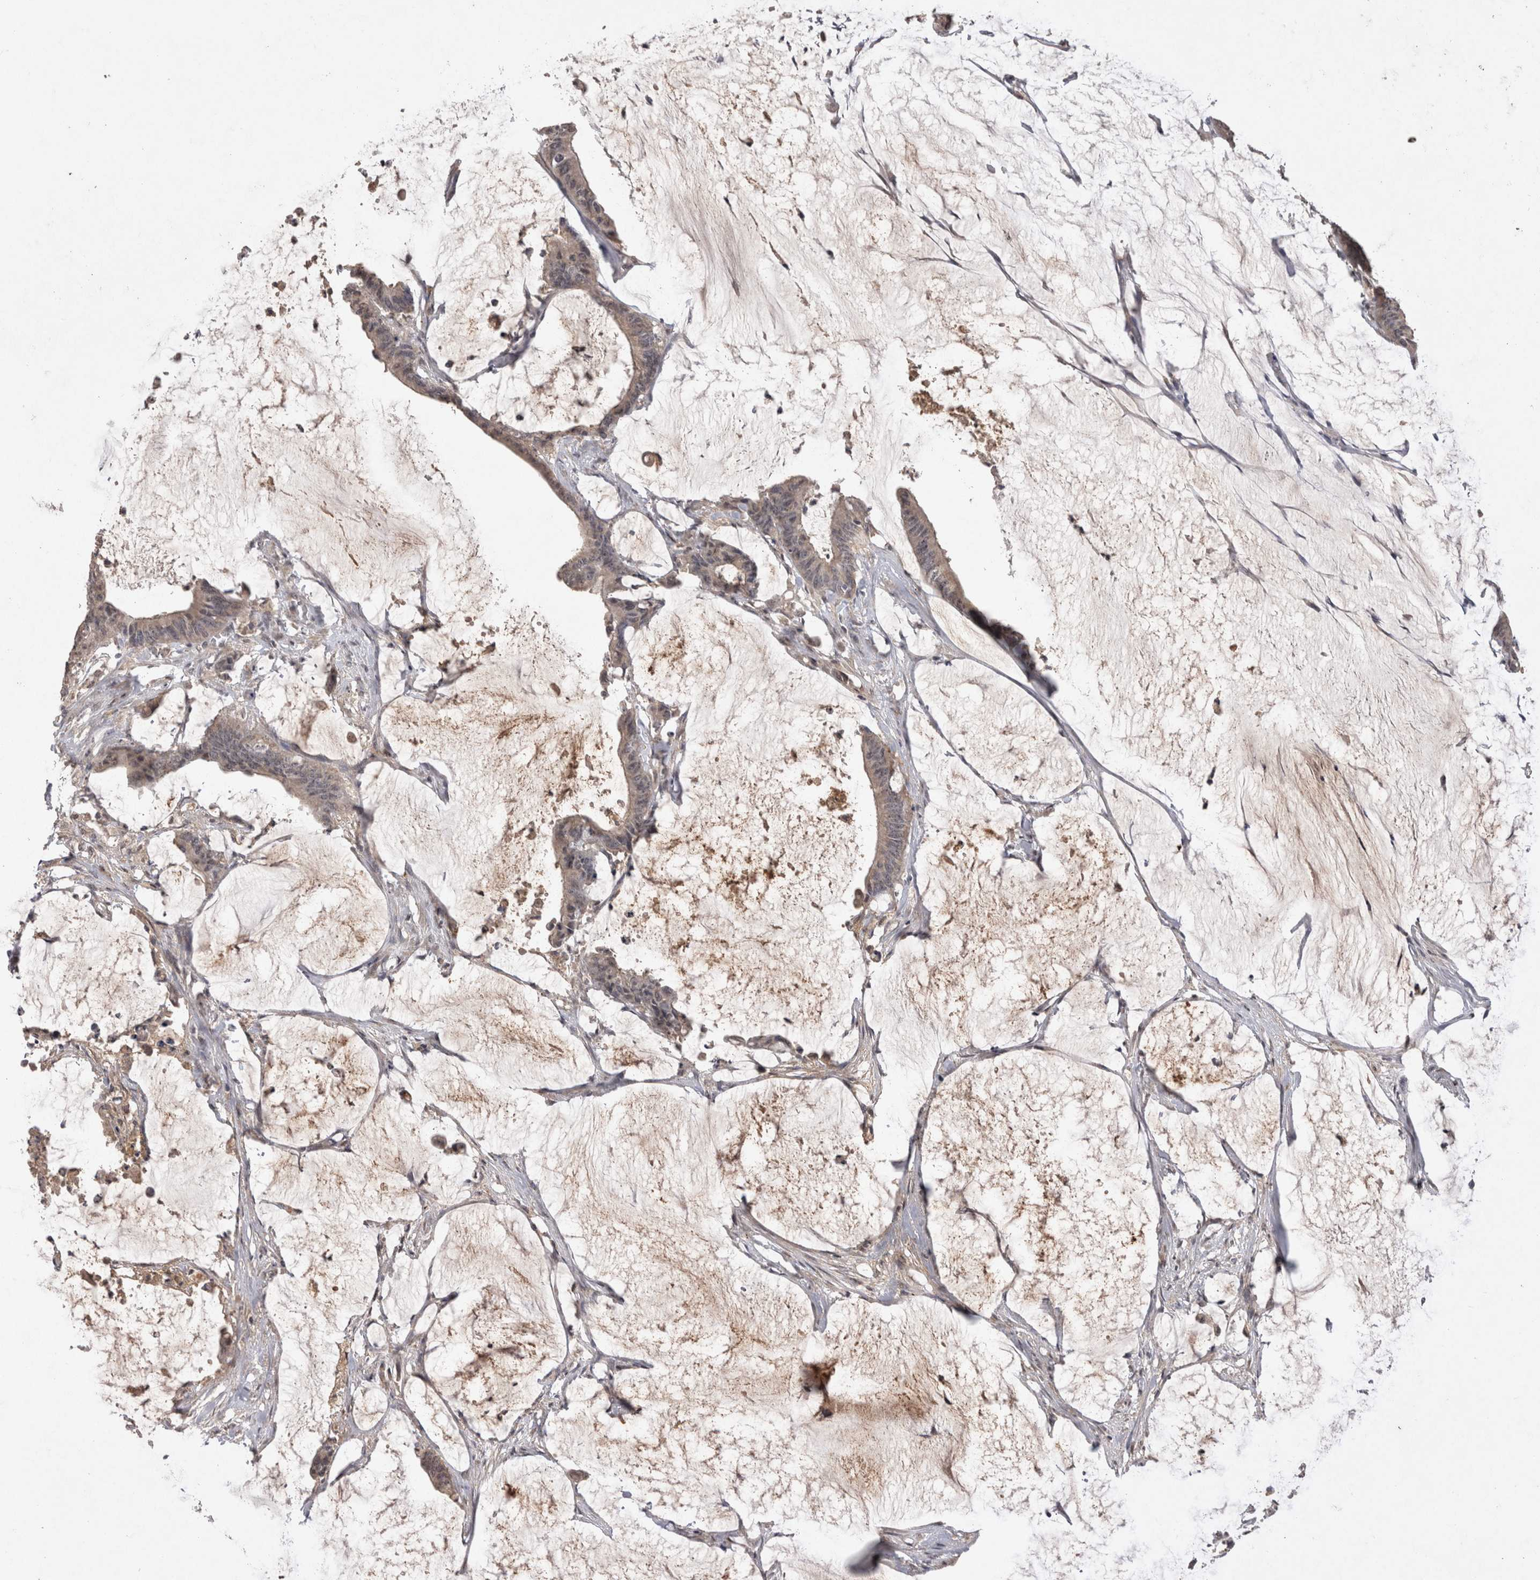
{"staining": {"intensity": "weak", "quantity": ">75%", "location": "cytoplasmic/membranous"}, "tissue": "colorectal cancer", "cell_type": "Tumor cells", "image_type": "cancer", "snomed": [{"axis": "morphology", "description": "Adenocarcinoma, NOS"}, {"axis": "topography", "description": "Rectum"}], "caption": "This photomicrograph exhibits immunohistochemistry staining of adenocarcinoma (colorectal), with low weak cytoplasmic/membranous positivity in about >75% of tumor cells.", "gene": "RASSF3", "patient": {"sex": "female", "age": 66}}